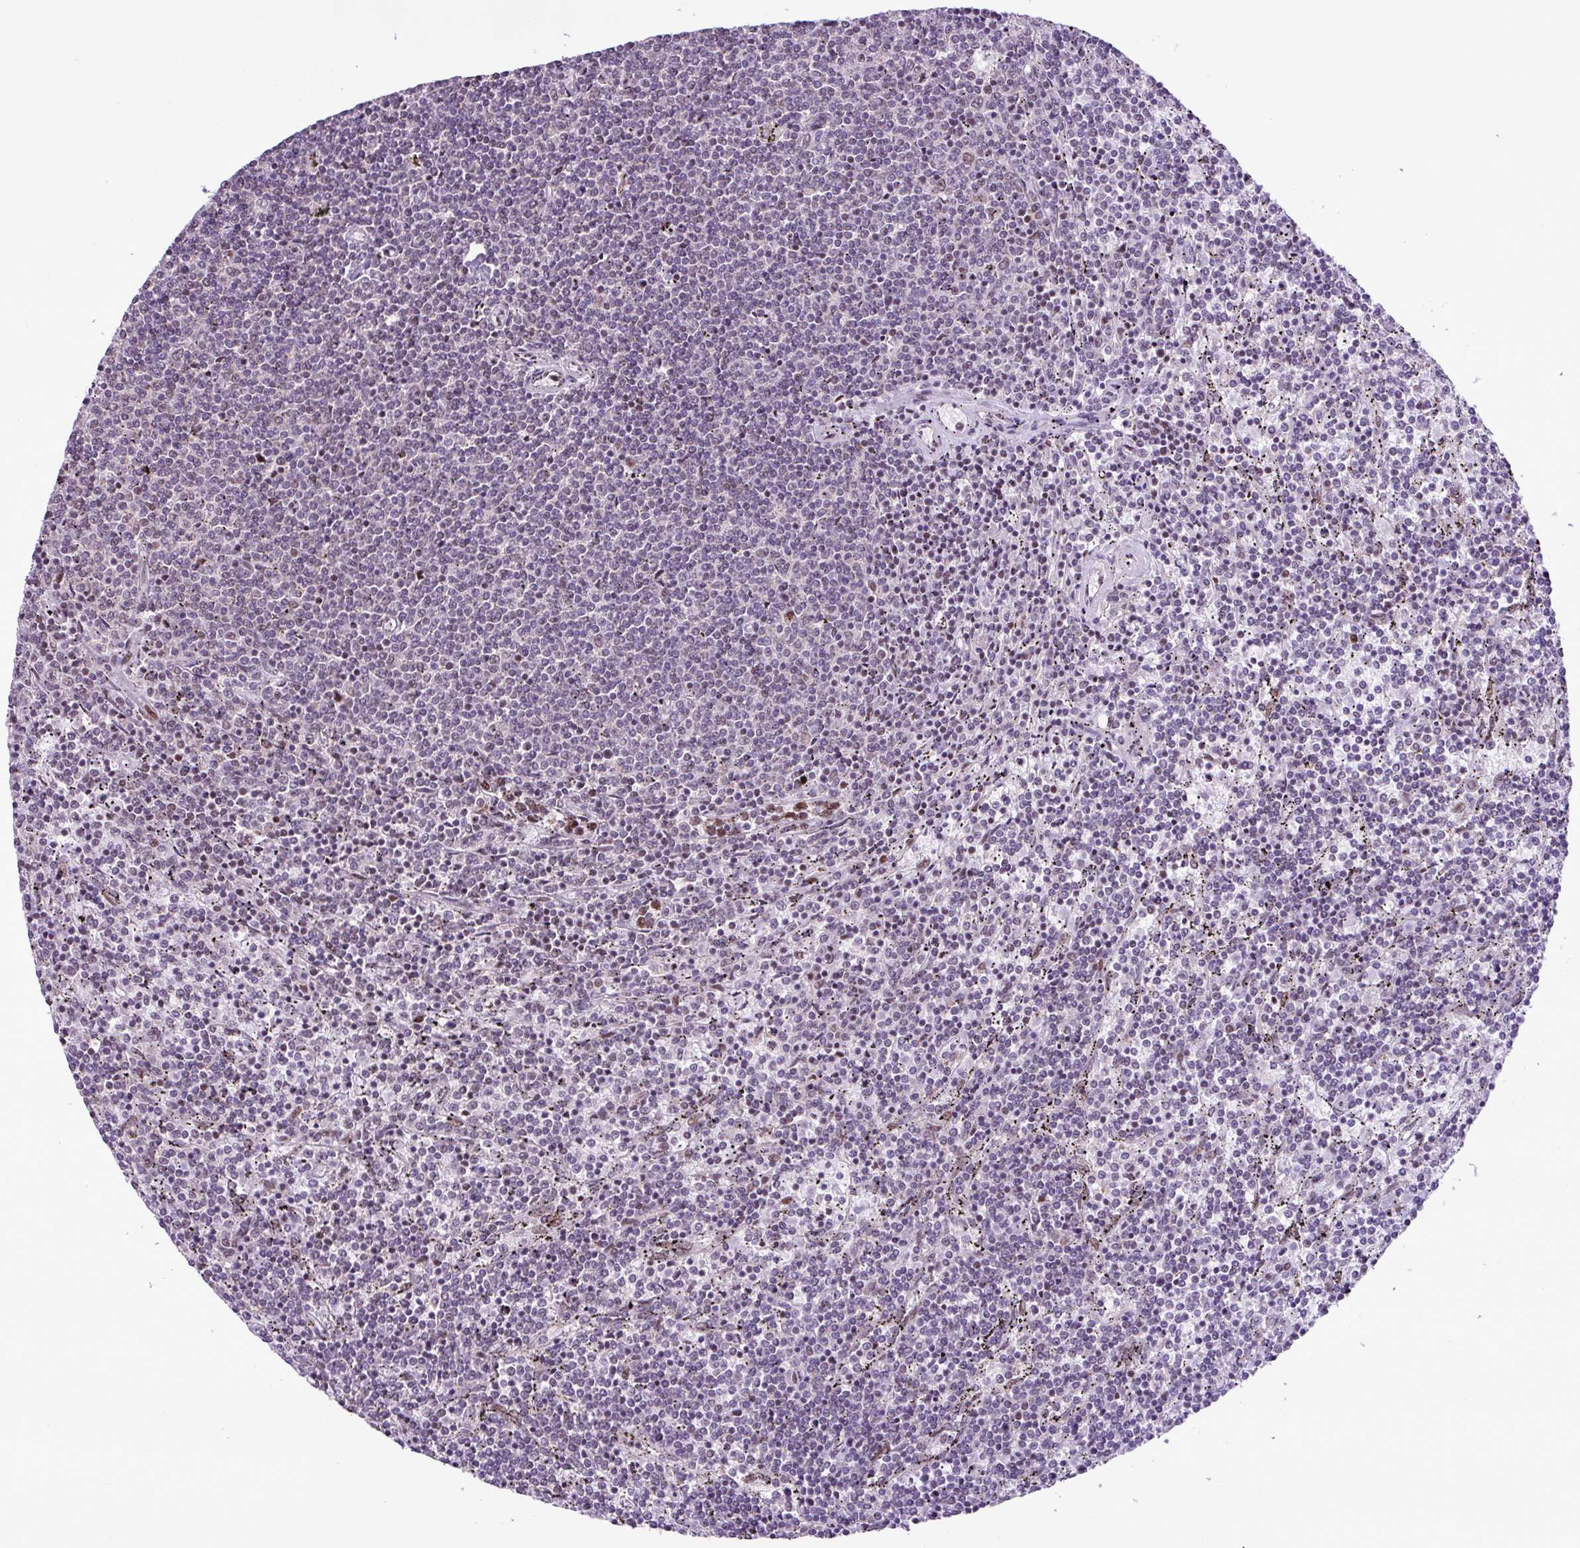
{"staining": {"intensity": "negative", "quantity": "none", "location": "none"}, "tissue": "lymphoma", "cell_type": "Tumor cells", "image_type": "cancer", "snomed": [{"axis": "morphology", "description": "Malignant lymphoma, non-Hodgkin's type, Low grade"}, {"axis": "topography", "description": "Spleen"}], "caption": "IHC of malignant lymphoma, non-Hodgkin's type (low-grade) reveals no expression in tumor cells.", "gene": "ZNF354A", "patient": {"sex": "female", "age": 50}}